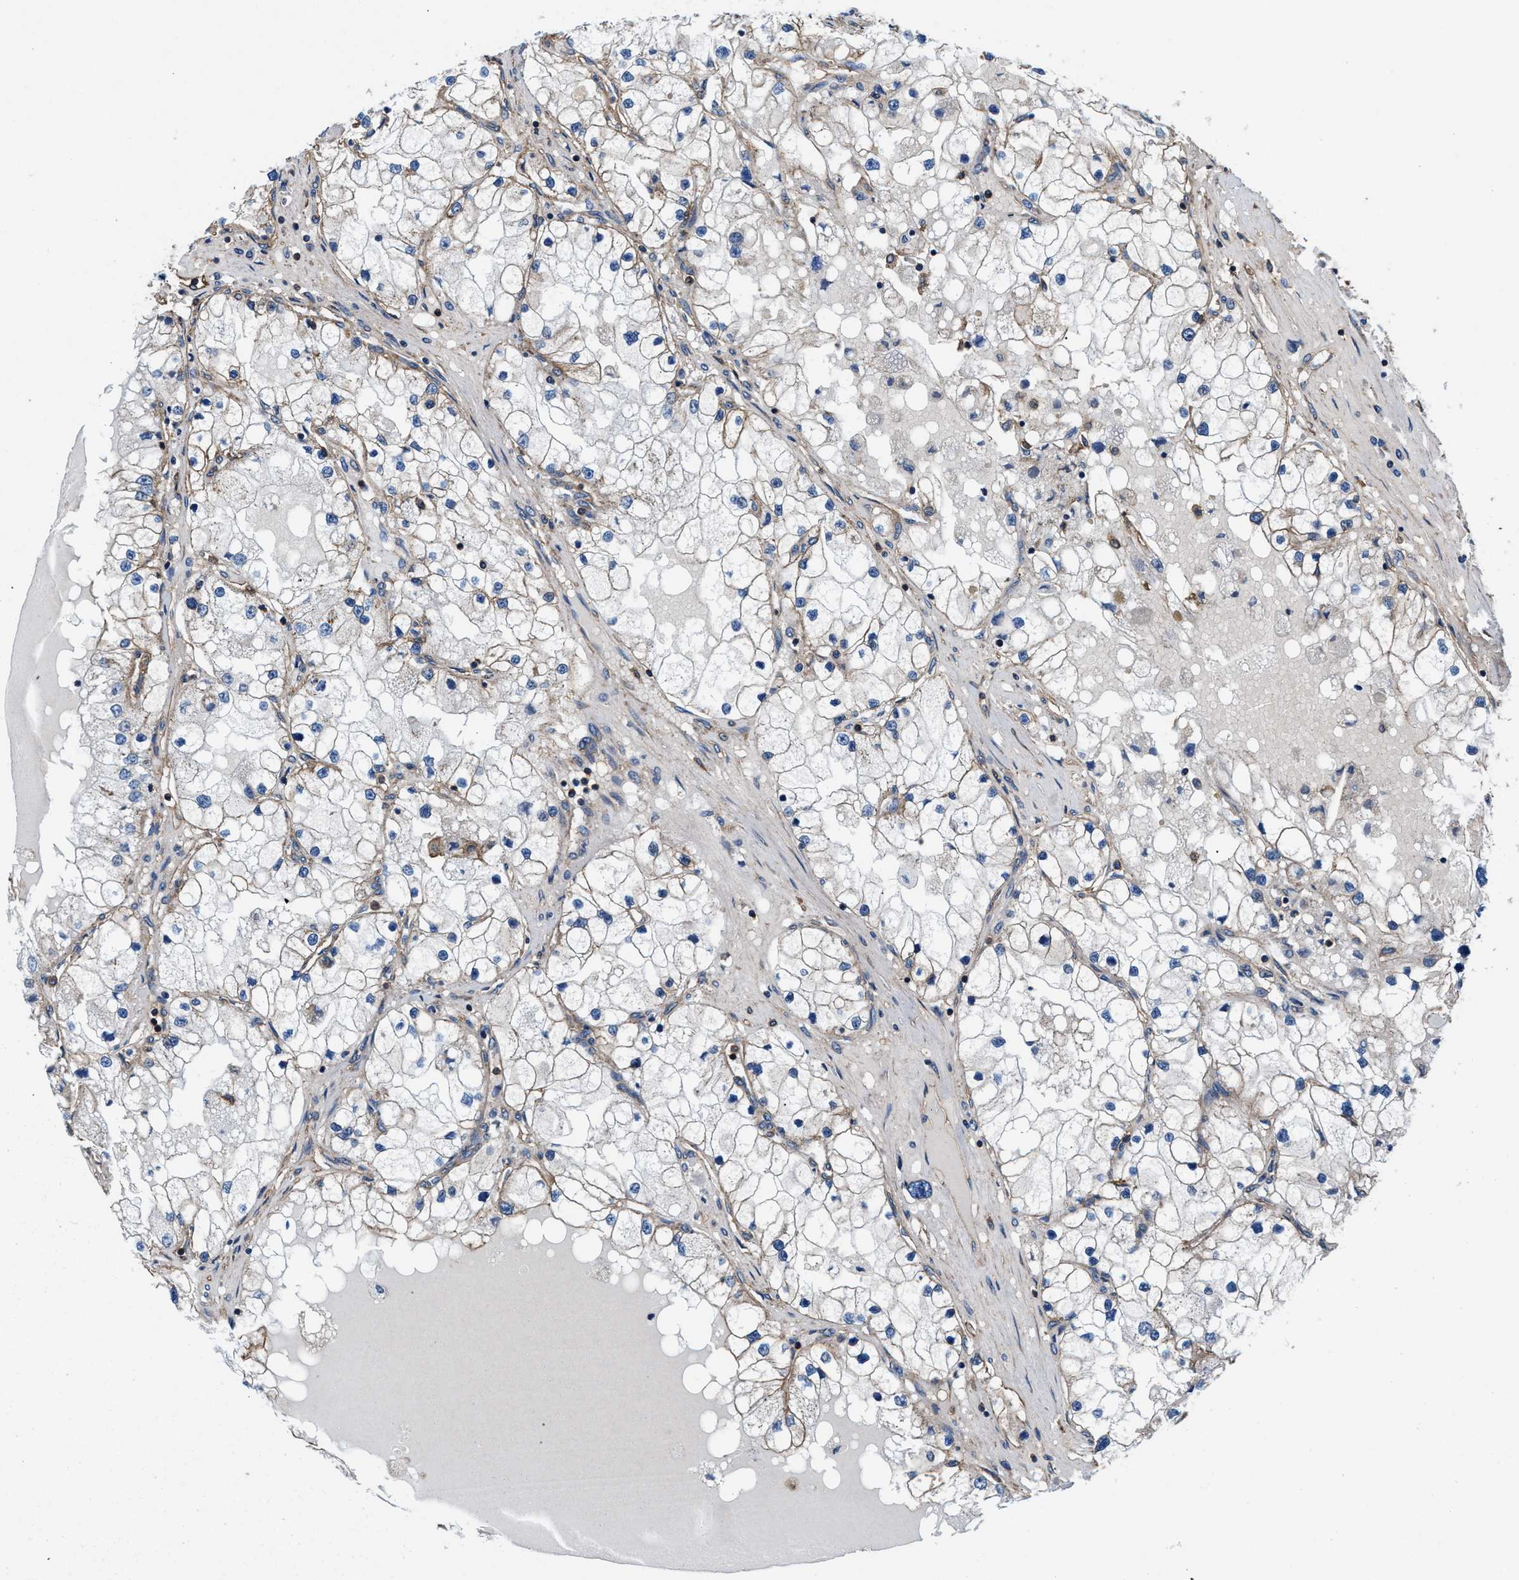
{"staining": {"intensity": "weak", "quantity": "25%-75%", "location": "cytoplasmic/membranous"}, "tissue": "renal cancer", "cell_type": "Tumor cells", "image_type": "cancer", "snomed": [{"axis": "morphology", "description": "Adenocarcinoma, NOS"}, {"axis": "topography", "description": "Kidney"}], "caption": "A micrograph of human adenocarcinoma (renal) stained for a protein reveals weak cytoplasmic/membranous brown staining in tumor cells.", "gene": "NKTR", "patient": {"sex": "male", "age": 68}}